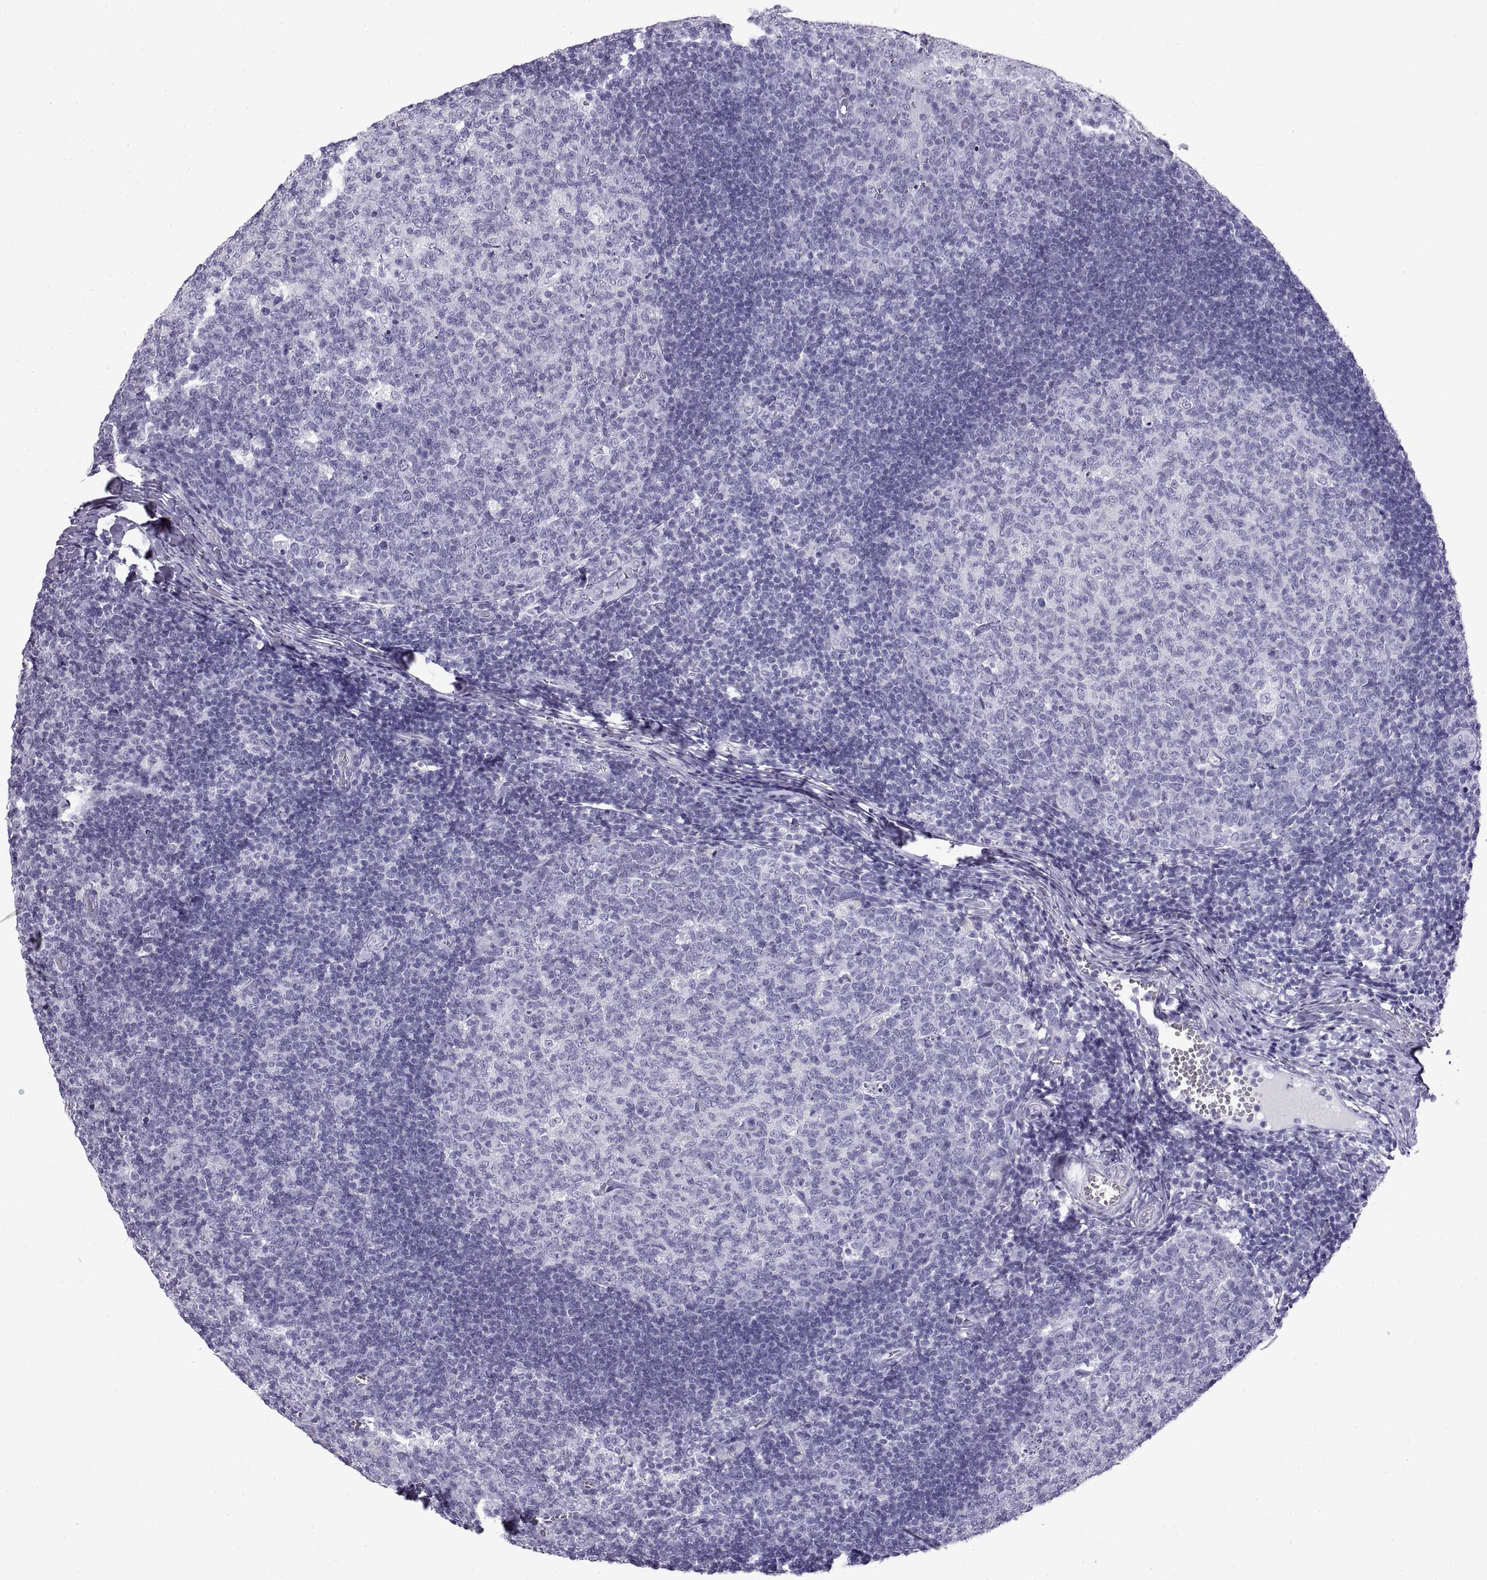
{"staining": {"intensity": "negative", "quantity": "none", "location": "none"}, "tissue": "tonsil", "cell_type": "Germinal center cells", "image_type": "normal", "snomed": [{"axis": "morphology", "description": "Normal tissue, NOS"}, {"axis": "topography", "description": "Tonsil"}], "caption": "Immunohistochemistry micrograph of benign human tonsil stained for a protein (brown), which displays no expression in germinal center cells.", "gene": "RLBP1", "patient": {"sex": "female", "age": 13}}